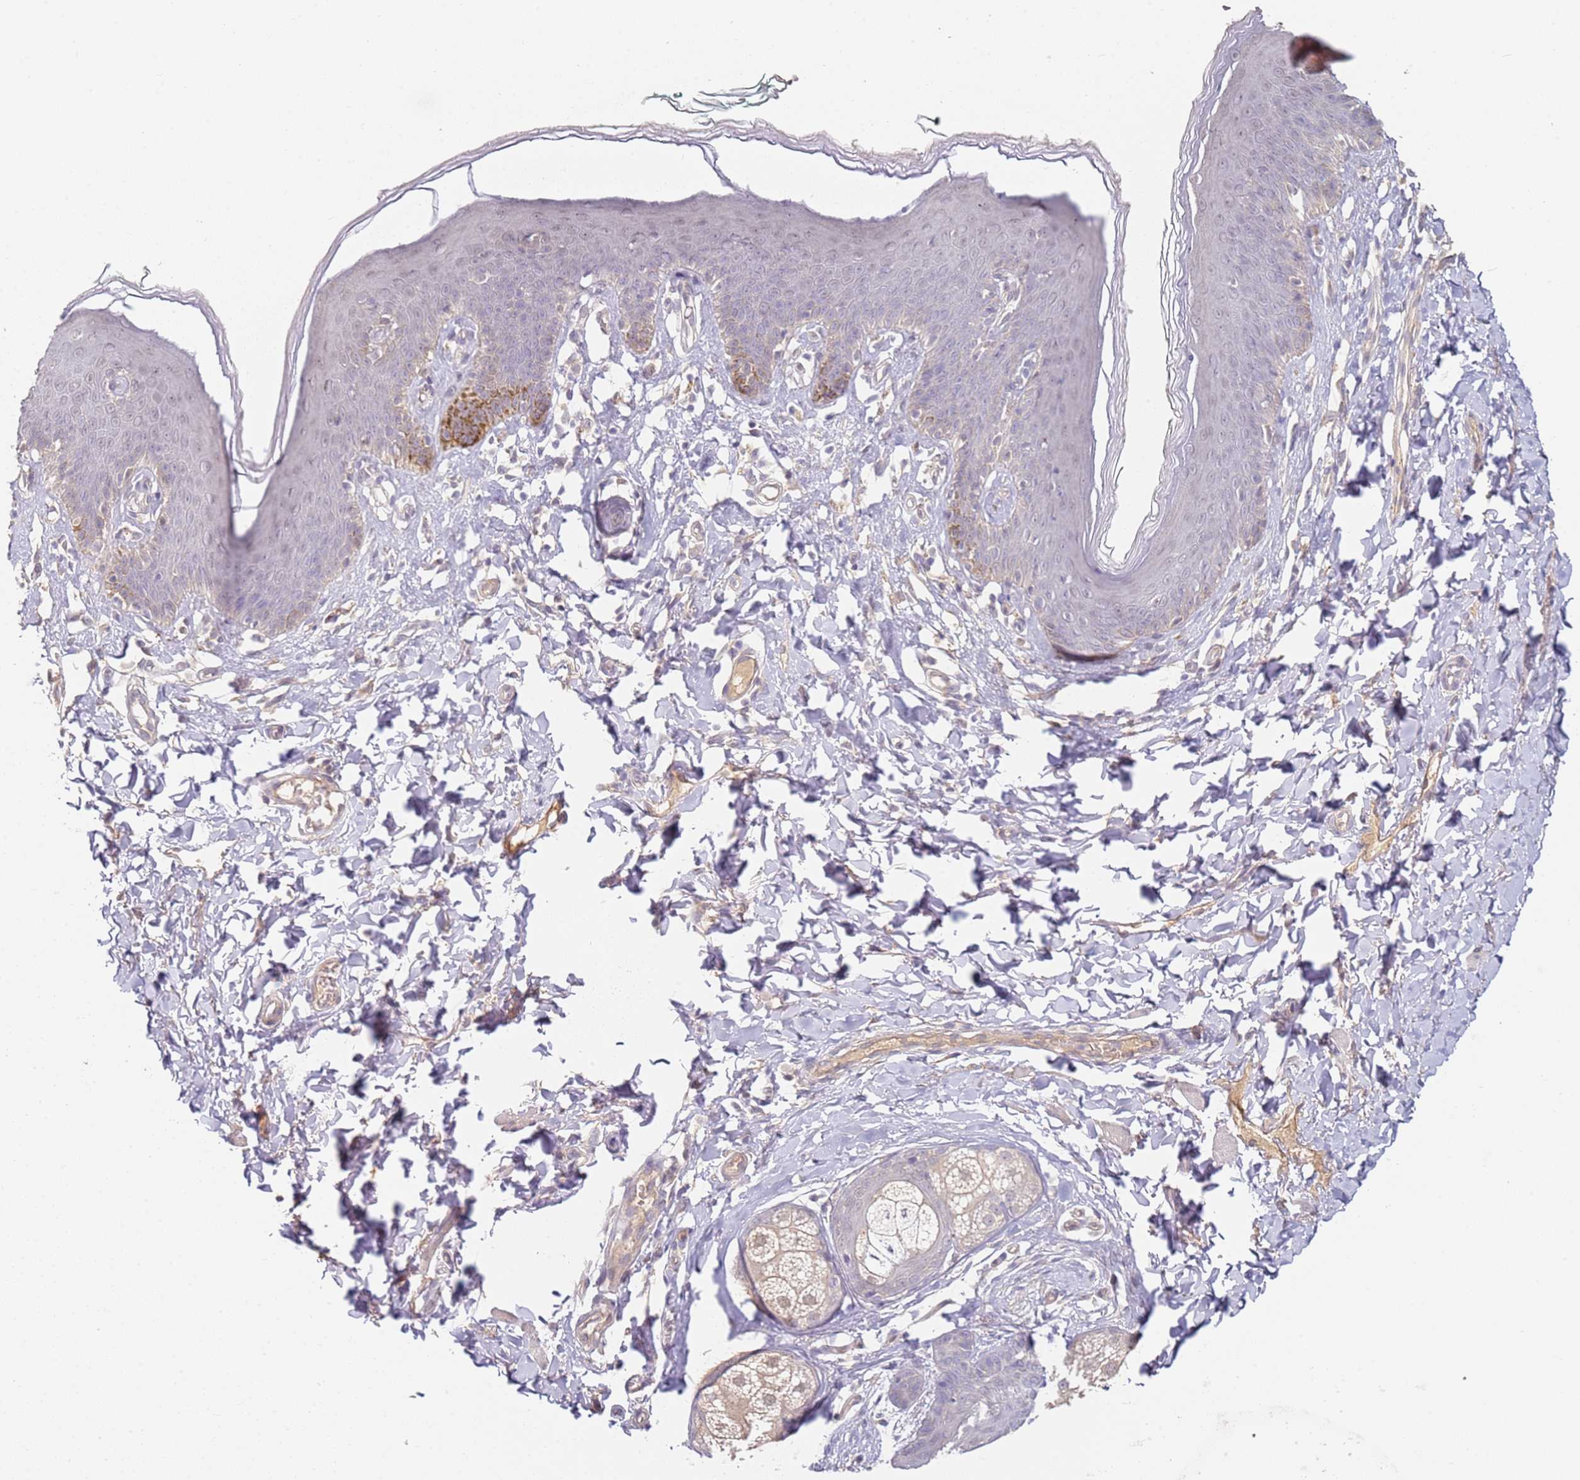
{"staining": {"intensity": "moderate", "quantity": "<25%", "location": "cytoplasmic/membranous"}, "tissue": "skin", "cell_type": "Epidermal cells", "image_type": "normal", "snomed": [{"axis": "morphology", "description": "Normal tissue, NOS"}, {"axis": "topography", "description": "Vulva"}], "caption": "Moderate cytoplasmic/membranous expression is appreciated in about <25% of epidermal cells in unremarkable skin. The staining was performed using DAB, with brown indicating positive protein expression. Nuclei are stained blue with hematoxylin.", "gene": "WDR93", "patient": {"sex": "female", "age": 66}}